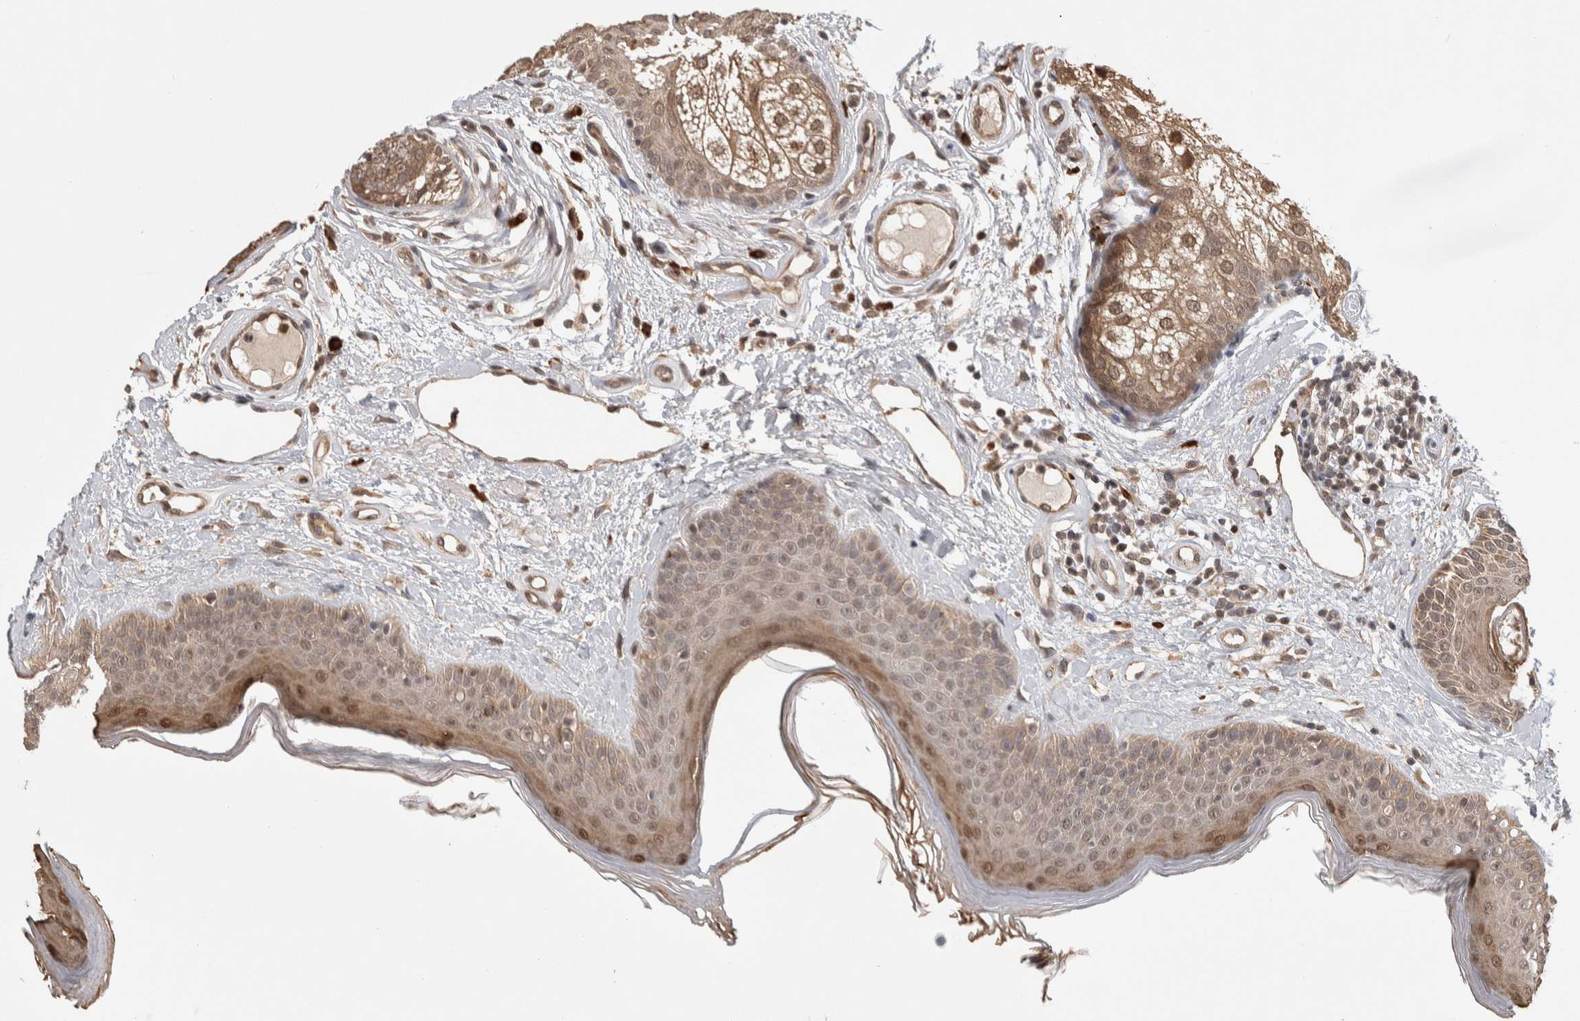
{"staining": {"intensity": "moderate", "quantity": ">75%", "location": "cytoplasmic/membranous"}, "tissue": "oral mucosa", "cell_type": "Squamous epithelial cells", "image_type": "normal", "snomed": [{"axis": "morphology", "description": "Normal tissue, NOS"}, {"axis": "topography", "description": "Skin"}, {"axis": "topography", "description": "Oral tissue"}], "caption": "This photomicrograph demonstrates normal oral mucosa stained with IHC to label a protein in brown. The cytoplasmic/membranous of squamous epithelial cells show moderate positivity for the protein. Nuclei are counter-stained blue.", "gene": "ZNF592", "patient": {"sex": "male", "age": 84}}